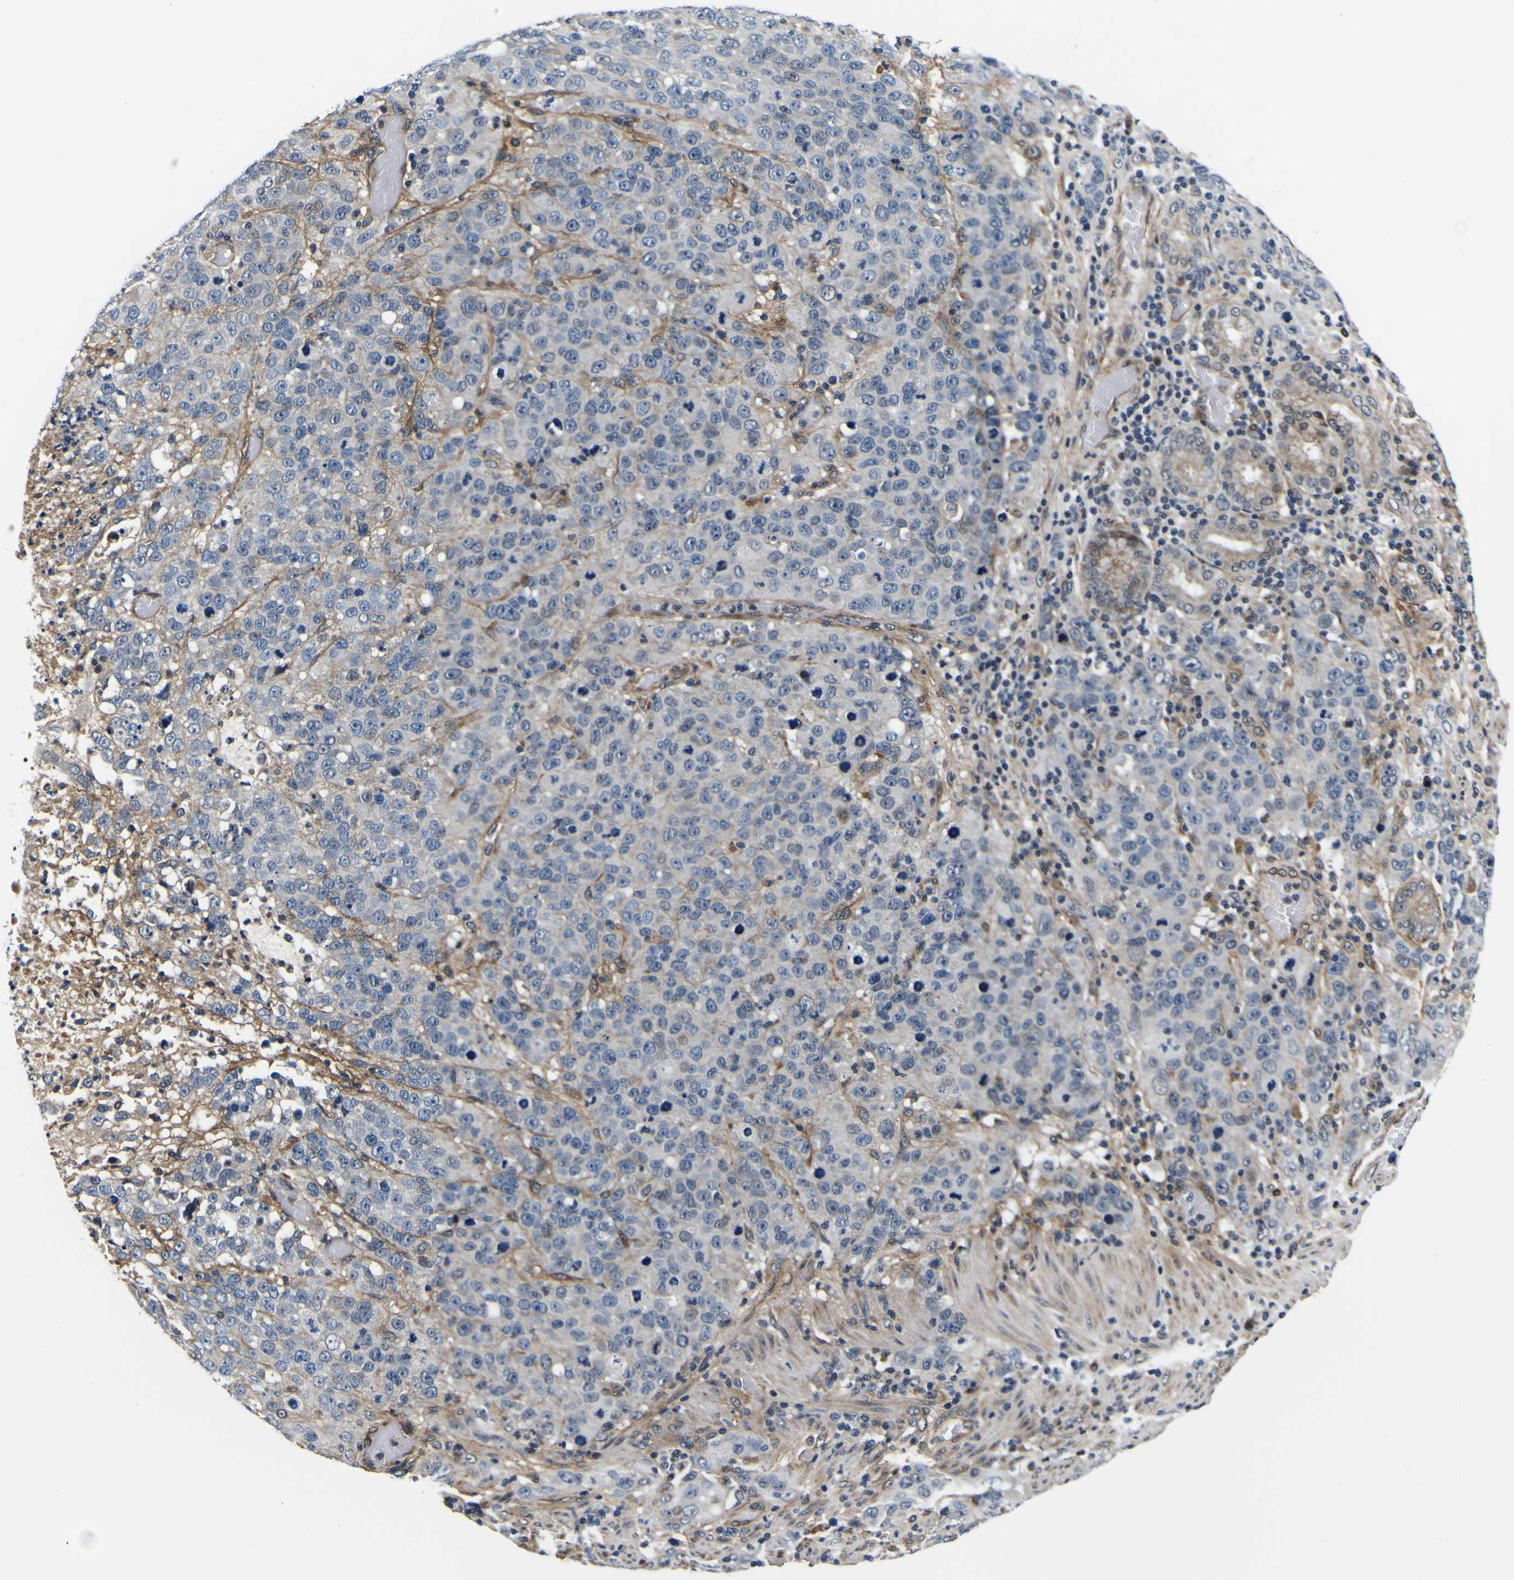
{"staining": {"intensity": "negative", "quantity": "none", "location": "none"}, "tissue": "stomach cancer", "cell_type": "Tumor cells", "image_type": "cancer", "snomed": [{"axis": "morphology", "description": "Normal tissue, NOS"}, {"axis": "morphology", "description": "Adenocarcinoma, NOS"}, {"axis": "topography", "description": "Stomach"}], "caption": "The immunohistochemistry micrograph has no significant positivity in tumor cells of stomach cancer (adenocarcinoma) tissue. (Stains: DAB (3,3'-diaminobenzidine) immunohistochemistry with hematoxylin counter stain, Microscopy: brightfield microscopy at high magnification).", "gene": "POSTN", "patient": {"sex": "male", "age": 48}}